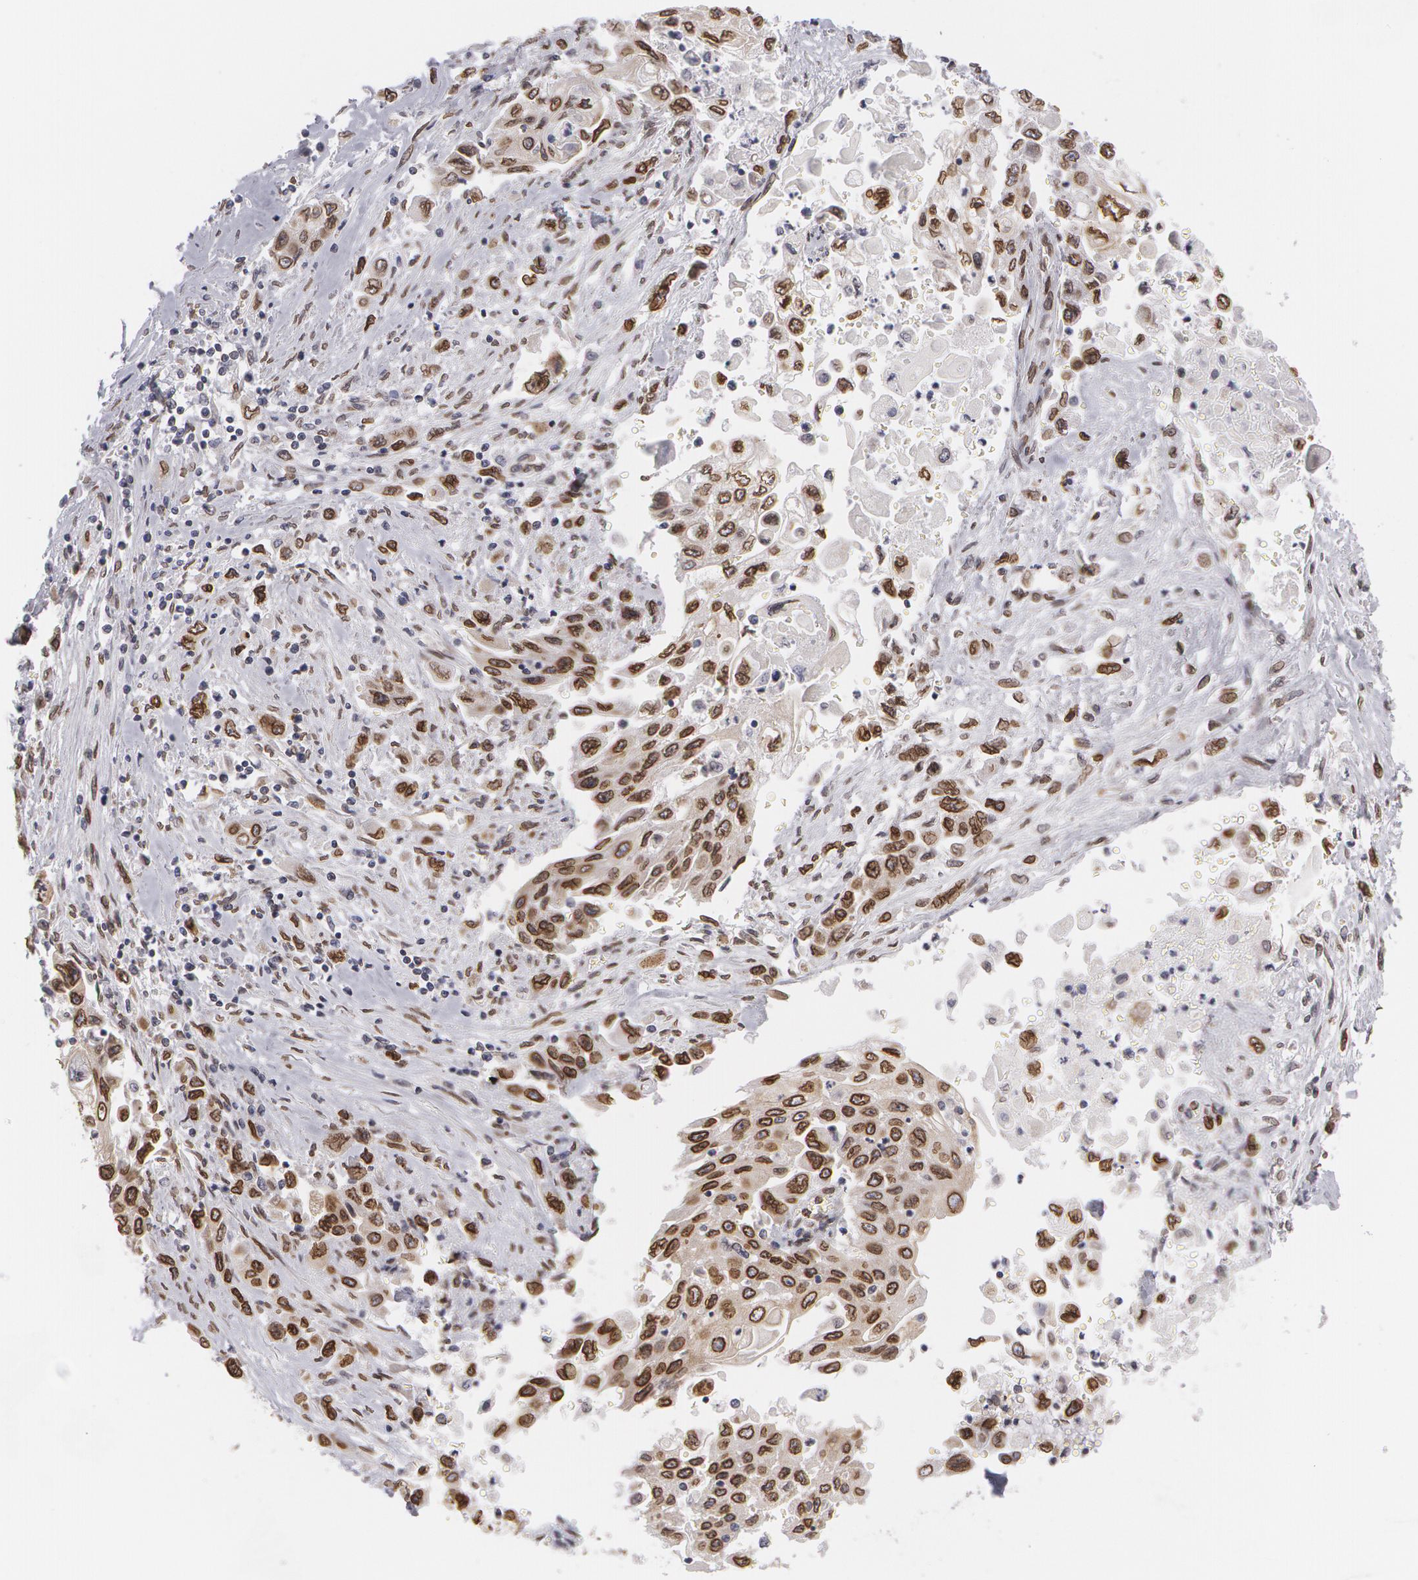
{"staining": {"intensity": "strong", "quantity": ">75%", "location": "cytoplasmic/membranous,nuclear"}, "tissue": "pancreatic cancer", "cell_type": "Tumor cells", "image_type": "cancer", "snomed": [{"axis": "morphology", "description": "Adenocarcinoma, NOS"}, {"axis": "topography", "description": "Pancreas"}], "caption": "Tumor cells display high levels of strong cytoplasmic/membranous and nuclear positivity in approximately >75% of cells in pancreatic cancer (adenocarcinoma).", "gene": "EMD", "patient": {"sex": "male", "age": 70}}